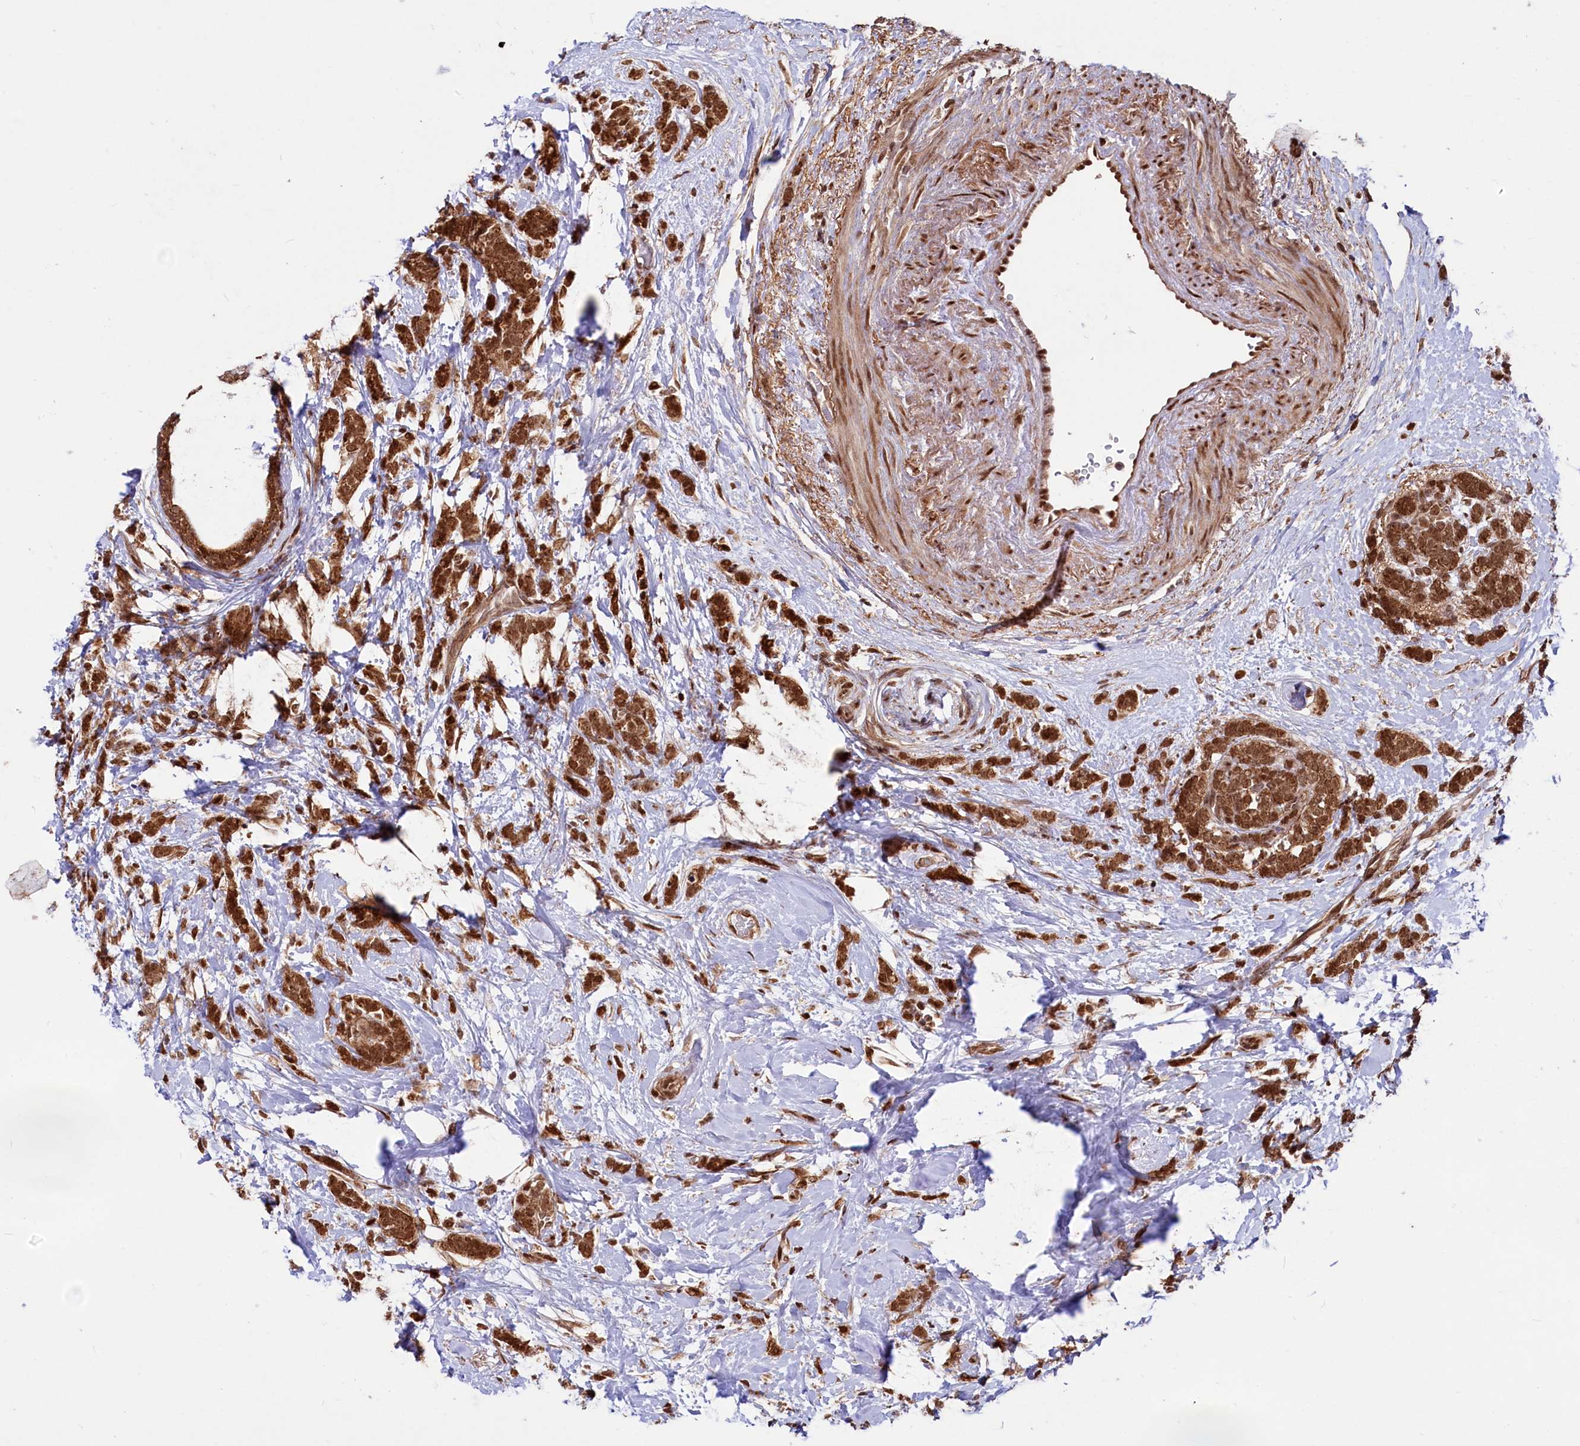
{"staining": {"intensity": "strong", "quantity": ">75%", "location": "cytoplasmic/membranous,nuclear"}, "tissue": "breast cancer", "cell_type": "Tumor cells", "image_type": "cancer", "snomed": [{"axis": "morphology", "description": "Lobular carcinoma"}, {"axis": "topography", "description": "Breast"}], "caption": "There is high levels of strong cytoplasmic/membranous and nuclear expression in tumor cells of breast lobular carcinoma, as demonstrated by immunohistochemical staining (brown color).", "gene": "PHC3", "patient": {"sex": "female", "age": 58}}